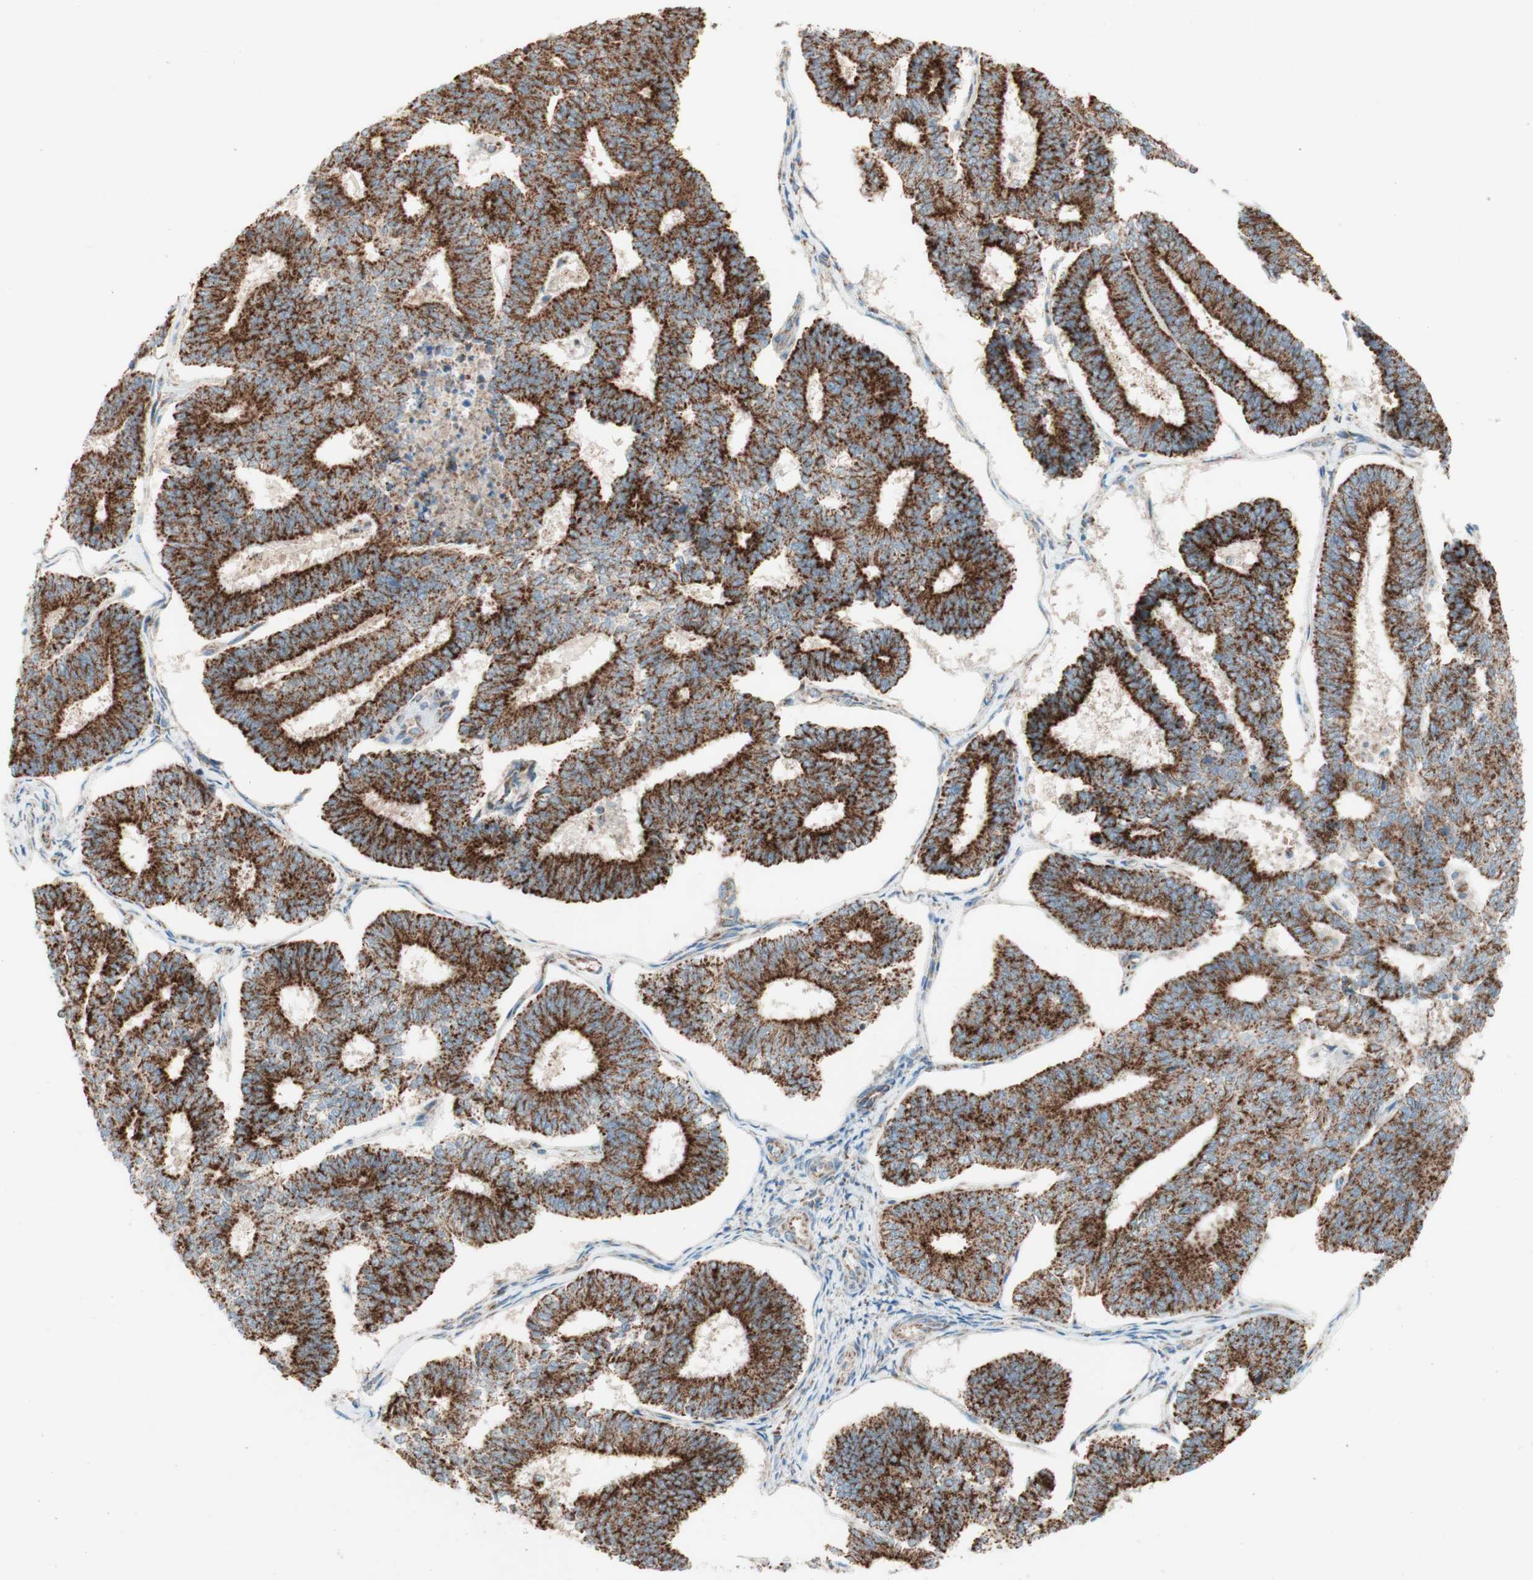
{"staining": {"intensity": "strong", "quantity": ">75%", "location": "cytoplasmic/membranous"}, "tissue": "endometrial cancer", "cell_type": "Tumor cells", "image_type": "cancer", "snomed": [{"axis": "morphology", "description": "Adenocarcinoma, NOS"}, {"axis": "topography", "description": "Endometrium"}], "caption": "A photomicrograph showing strong cytoplasmic/membranous staining in about >75% of tumor cells in adenocarcinoma (endometrial), as visualized by brown immunohistochemical staining.", "gene": "TOMM20", "patient": {"sex": "female", "age": 70}}